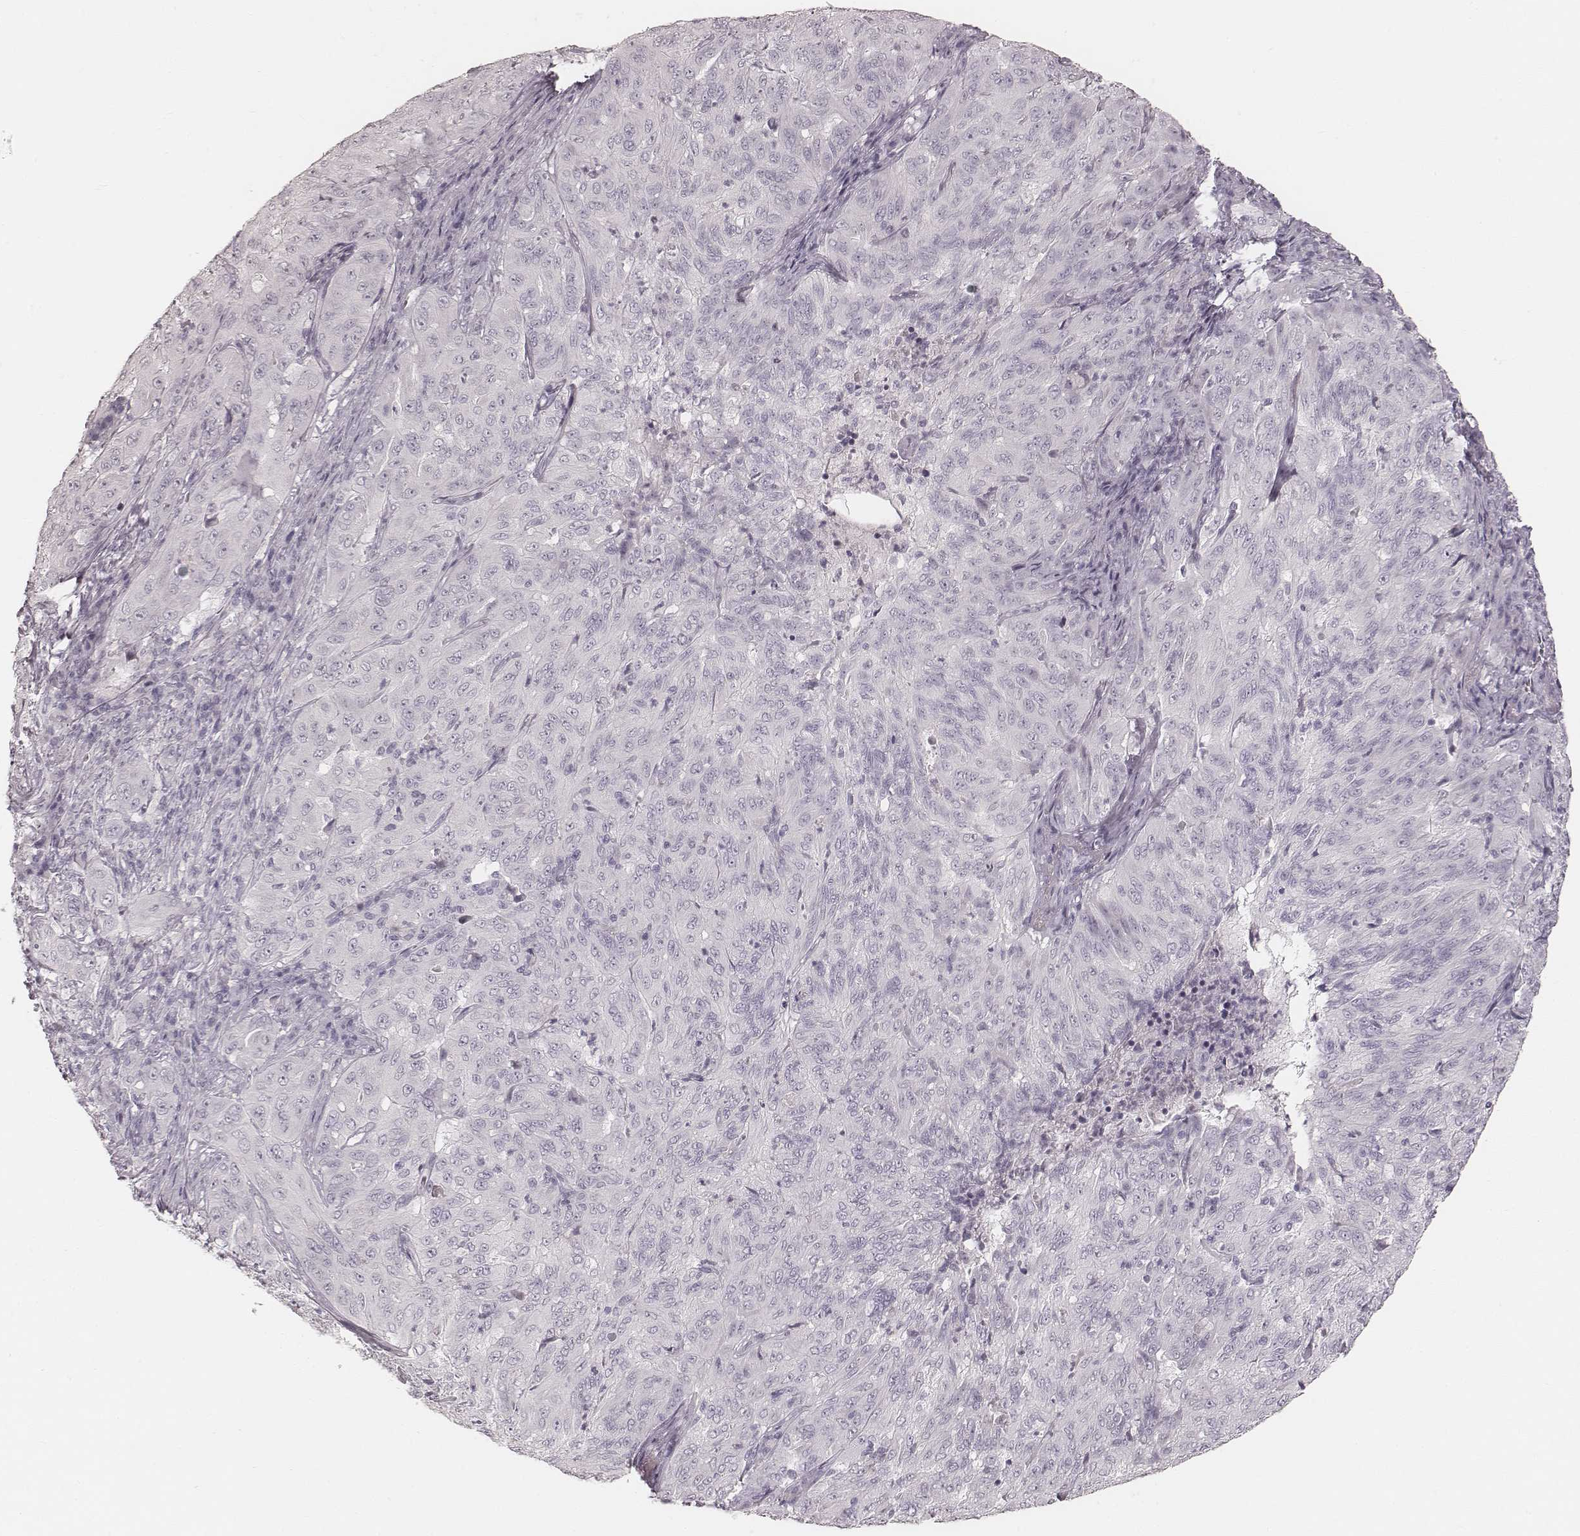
{"staining": {"intensity": "negative", "quantity": "none", "location": "none"}, "tissue": "pancreatic cancer", "cell_type": "Tumor cells", "image_type": "cancer", "snomed": [{"axis": "morphology", "description": "Adenocarcinoma, NOS"}, {"axis": "topography", "description": "Pancreas"}], "caption": "Histopathology image shows no protein expression in tumor cells of pancreatic cancer (adenocarcinoma) tissue. The staining is performed using DAB (3,3'-diaminobenzidine) brown chromogen with nuclei counter-stained in using hematoxylin.", "gene": "KRT26", "patient": {"sex": "male", "age": 63}}